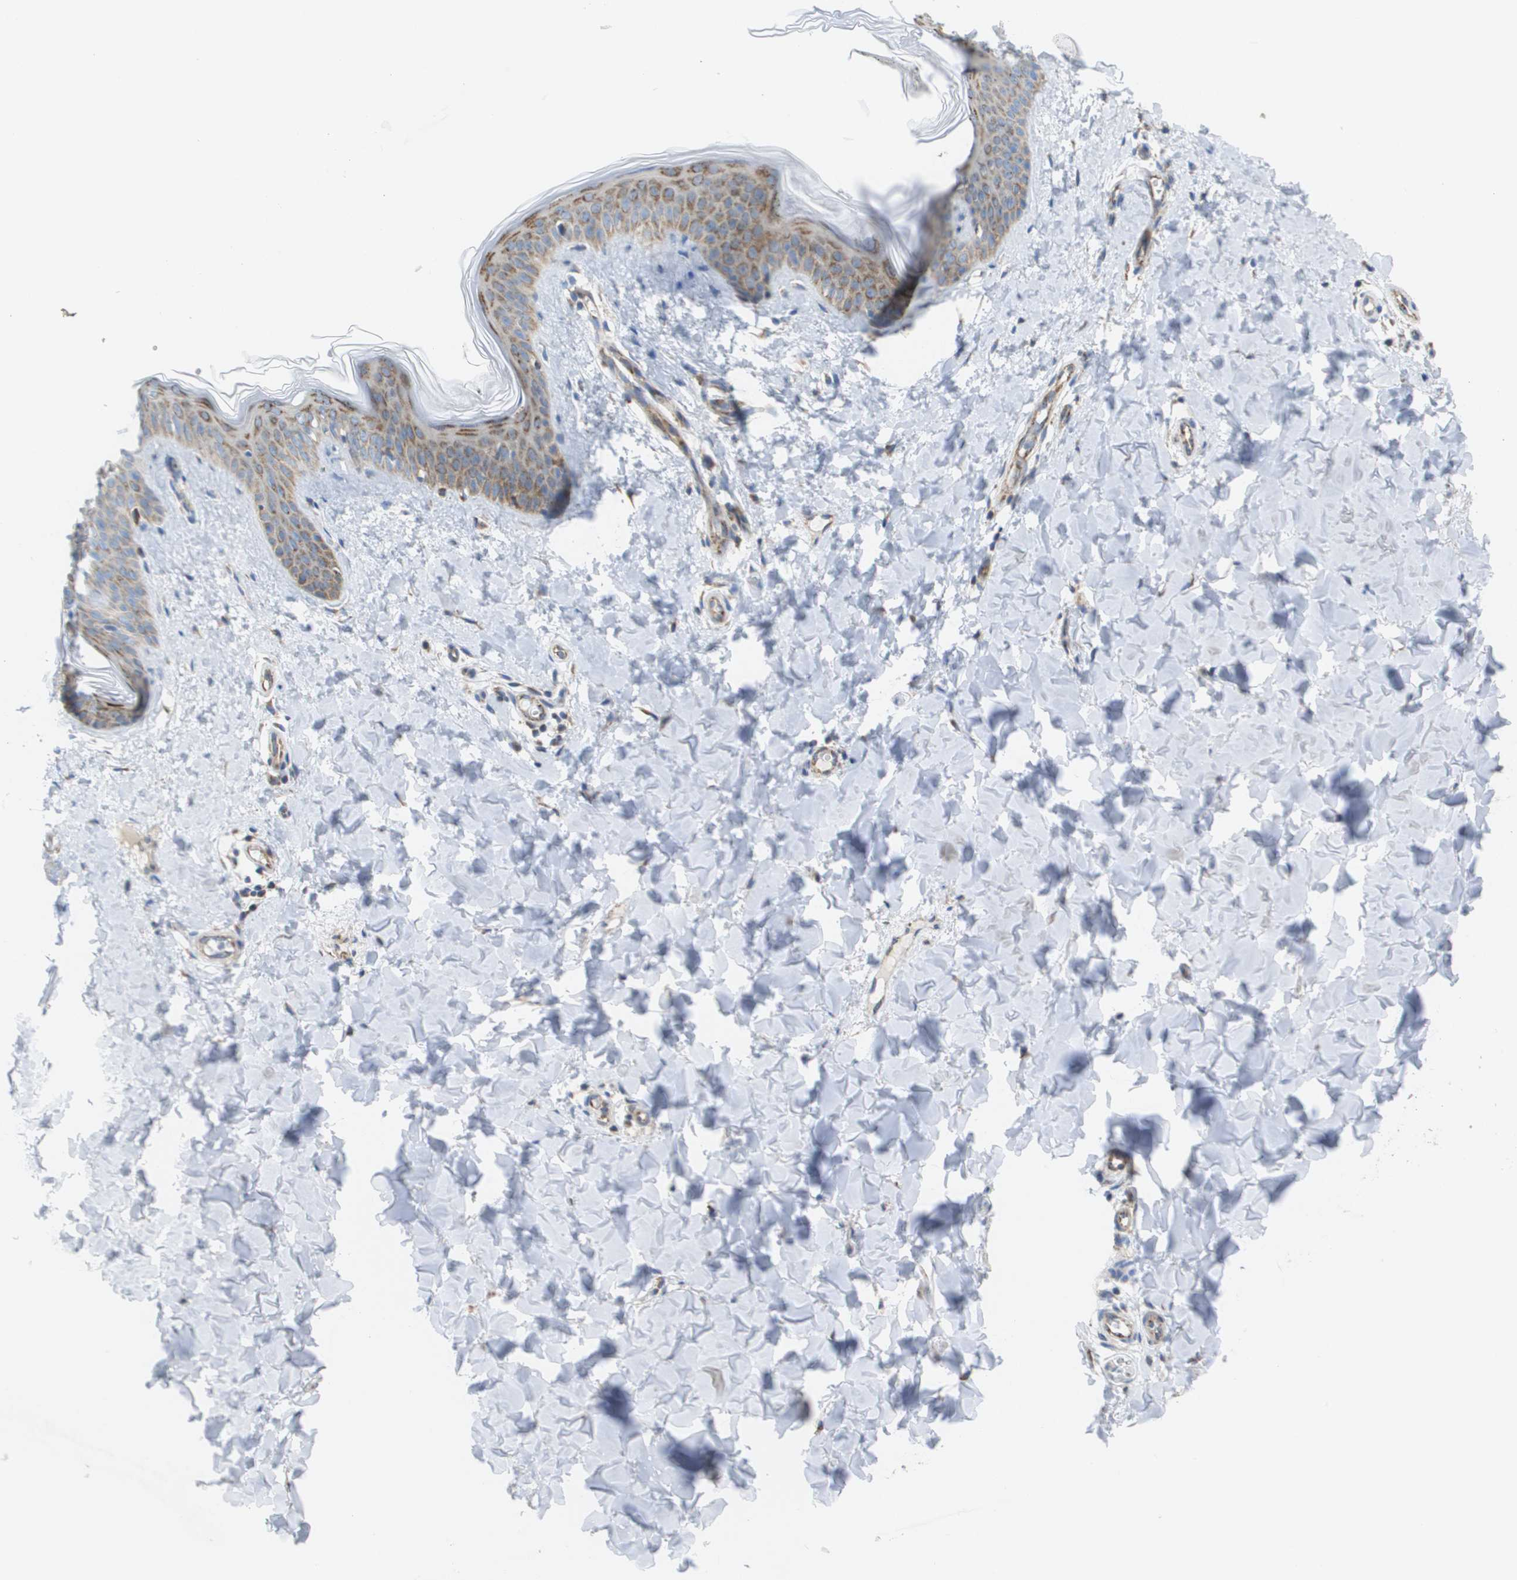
{"staining": {"intensity": "negative", "quantity": "none", "location": "none"}, "tissue": "skin", "cell_type": "Fibroblasts", "image_type": "normal", "snomed": [{"axis": "morphology", "description": "Normal tissue, NOS"}, {"axis": "topography", "description": "Skin"}], "caption": "Fibroblasts show no significant staining in unremarkable skin. Nuclei are stained in blue.", "gene": "FIS1", "patient": {"sex": "female", "age": 17}}